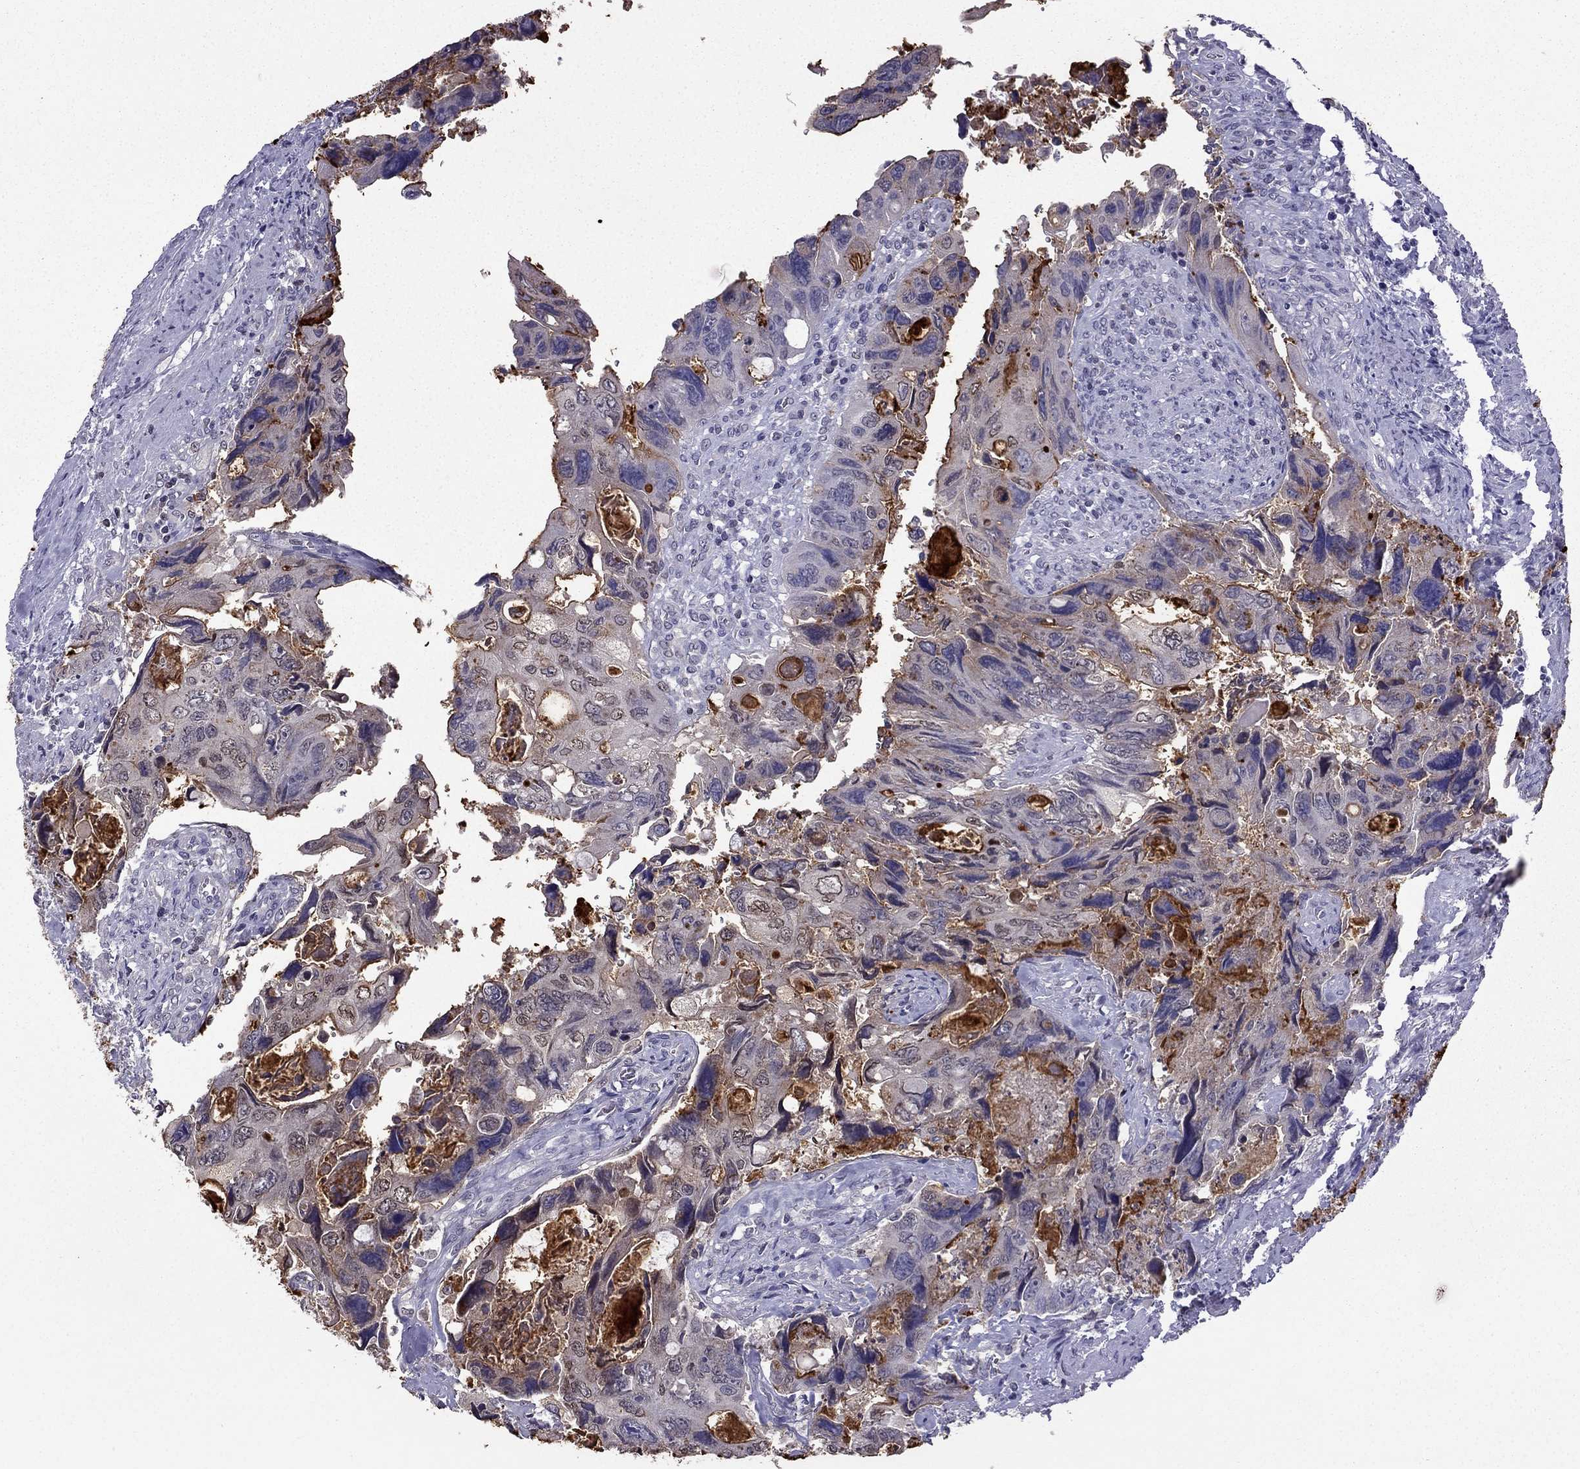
{"staining": {"intensity": "moderate", "quantity": "<25%", "location": "cytoplasmic/membranous"}, "tissue": "colorectal cancer", "cell_type": "Tumor cells", "image_type": "cancer", "snomed": [{"axis": "morphology", "description": "Adenocarcinoma, NOS"}, {"axis": "topography", "description": "Rectum"}], "caption": "This micrograph demonstrates immunohistochemistry staining of colorectal cancer (adenocarcinoma), with low moderate cytoplasmic/membranous expression in about <25% of tumor cells.", "gene": "SCG5", "patient": {"sex": "male", "age": 62}}